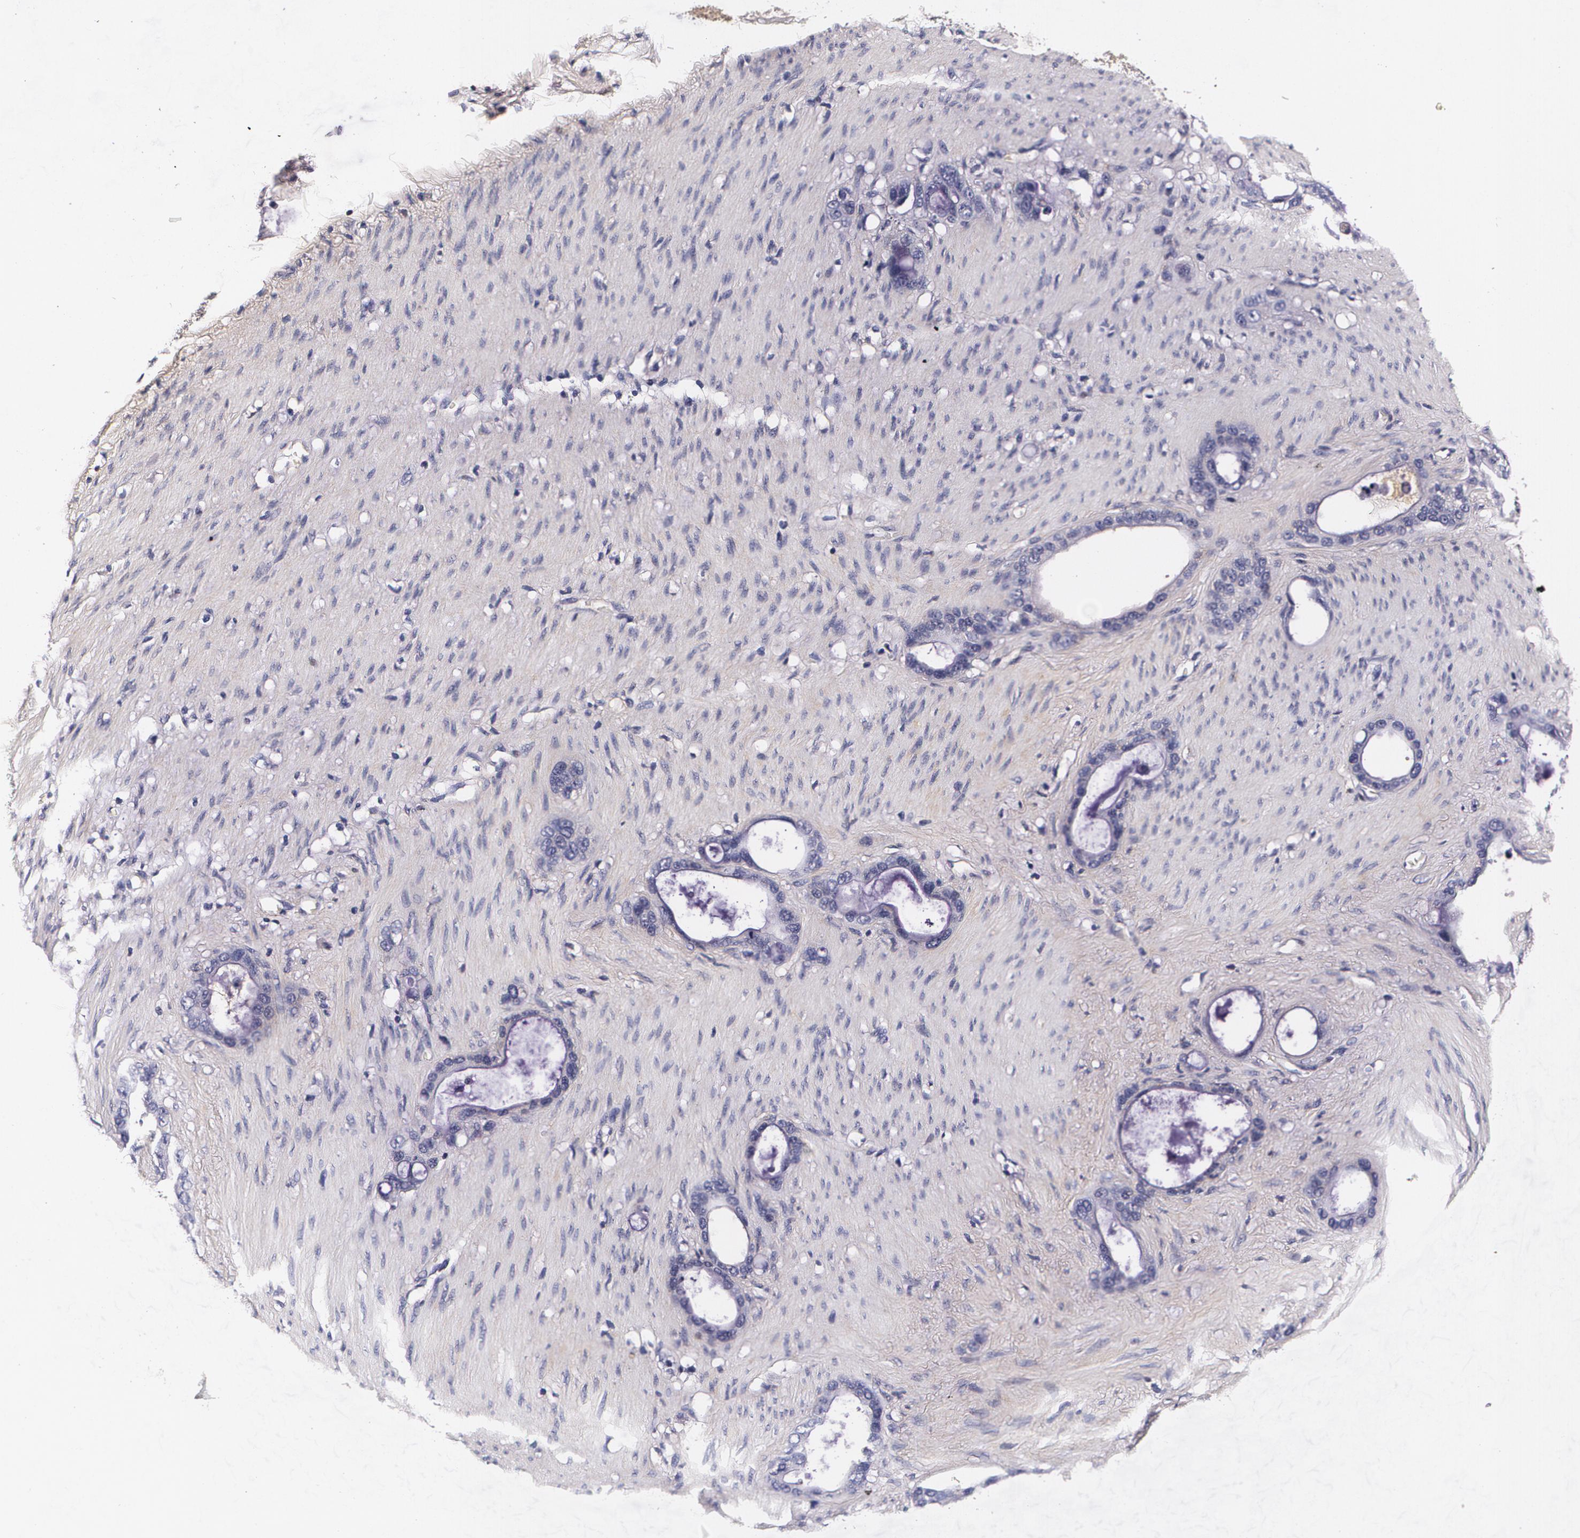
{"staining": {"intensity": "negative", "quantity": "none", "location": "none"}, "tissue": "stomach cancer", "cell_type": "Tumor cells", "image_type": "cancer", "snomed": [{"axis": "morphology", "description": "Adenocarcinoma, NOS"}, {"axis": "topography", "description": "Stomach"}], "caption": "Immunohistochemistry (IHC) photomicrograph of neoplastic tissue: stomach adenocarcinoma stained with DAB (3,3'-diaminobenzidine) reveals no significant protein expression in tumor cells.", "gene": "TTR", "patient": {"sex": "female", "age": 75}}